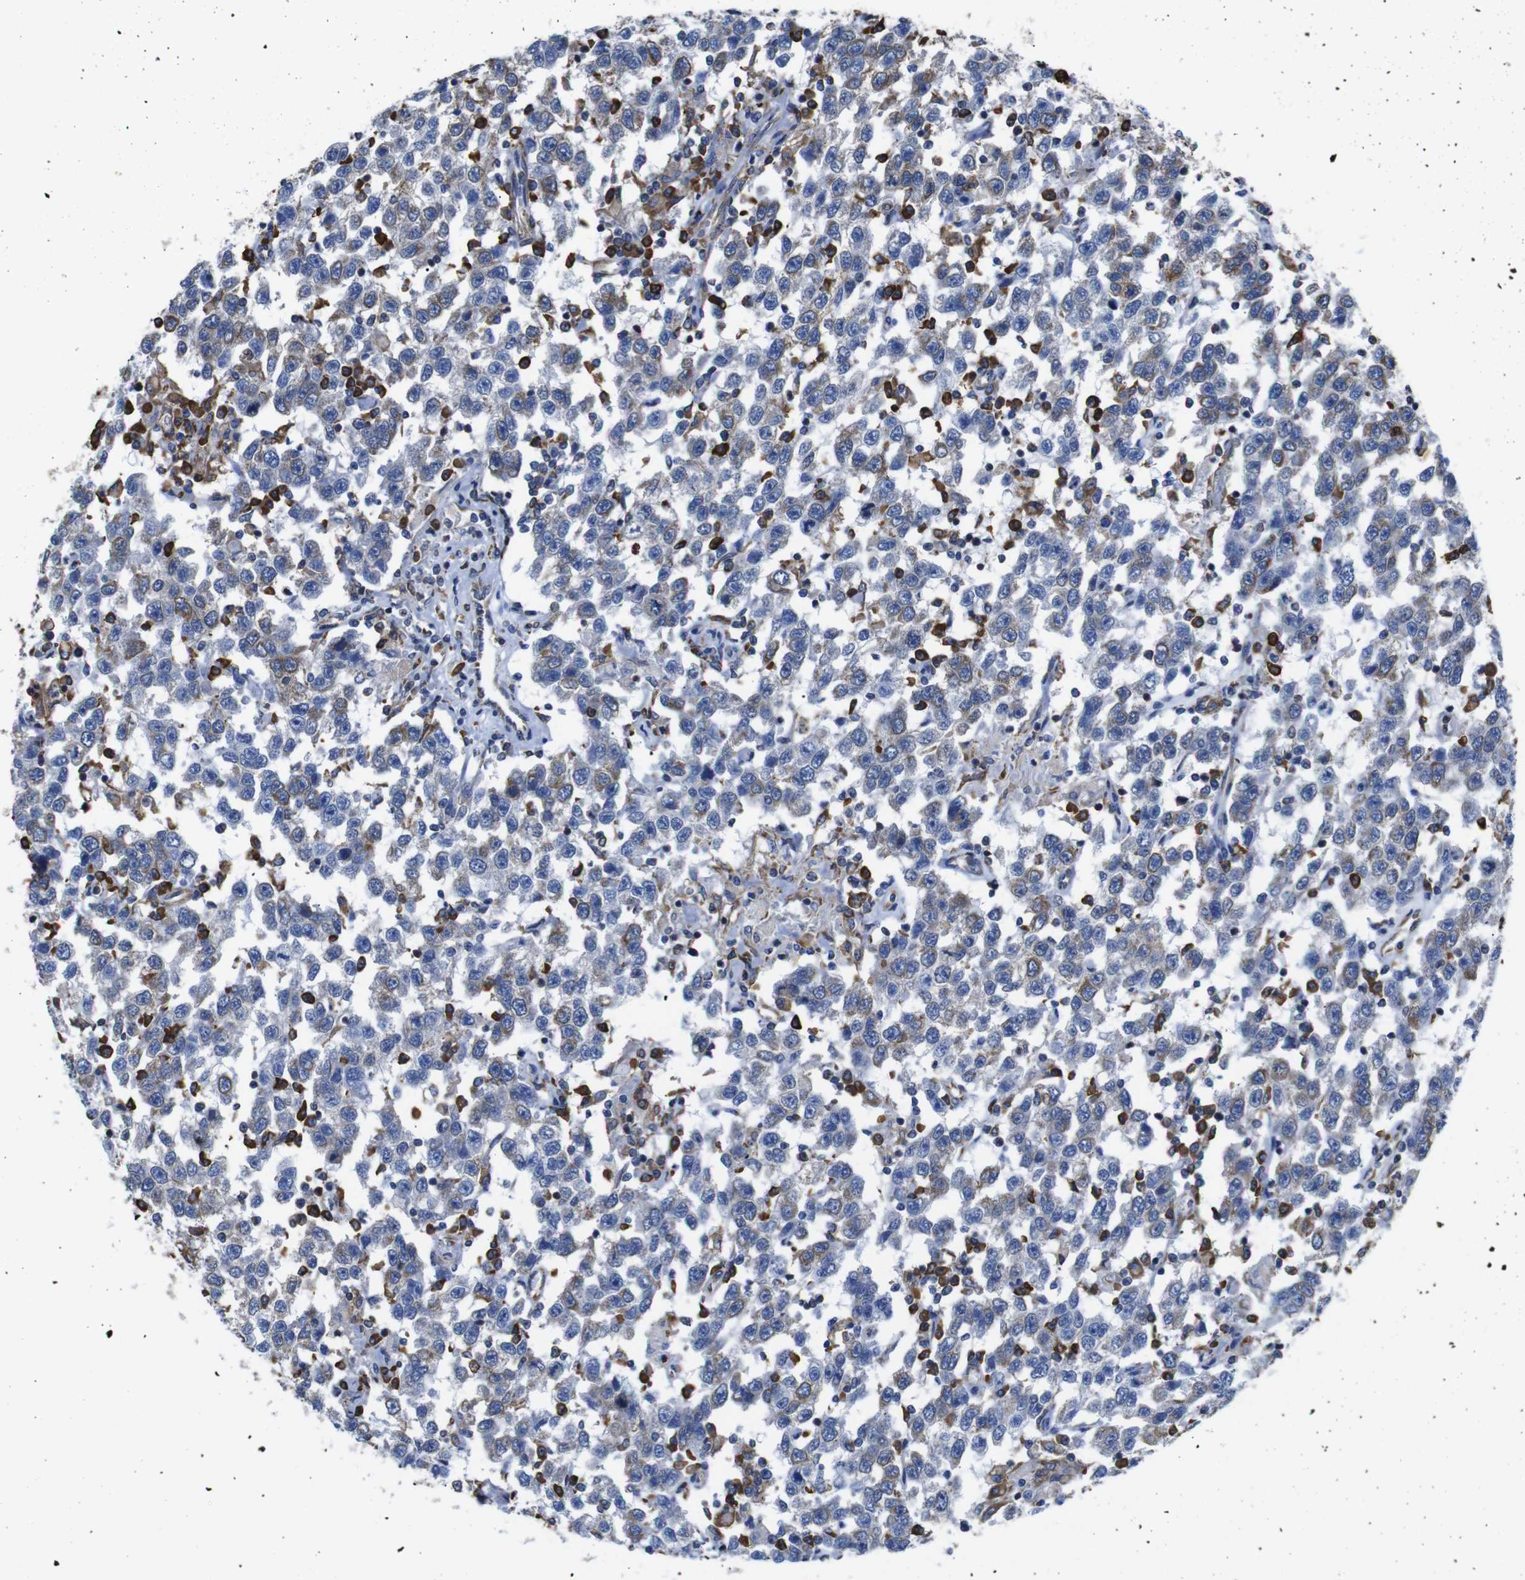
{"staining": {"intensity": "weak", "quantity": "<25%", "location": "cytoplasmic/membranous"}, "tissue": "testis cancer", "cell_type": "Tumor cells", "image_type": "cancer", "snomed": [{"axis": "morphology", "description": "Seminoma, NOS"}, {"axis": "topography", "description": "Testis"}], "caption": "Testis cancer (seminoma) stained for a protein using immunohistochemistry (IHC) demonstrates no positivity tumor cells.", "gene": "PPIB", "patient": {"sex": "male", "age": 41}}